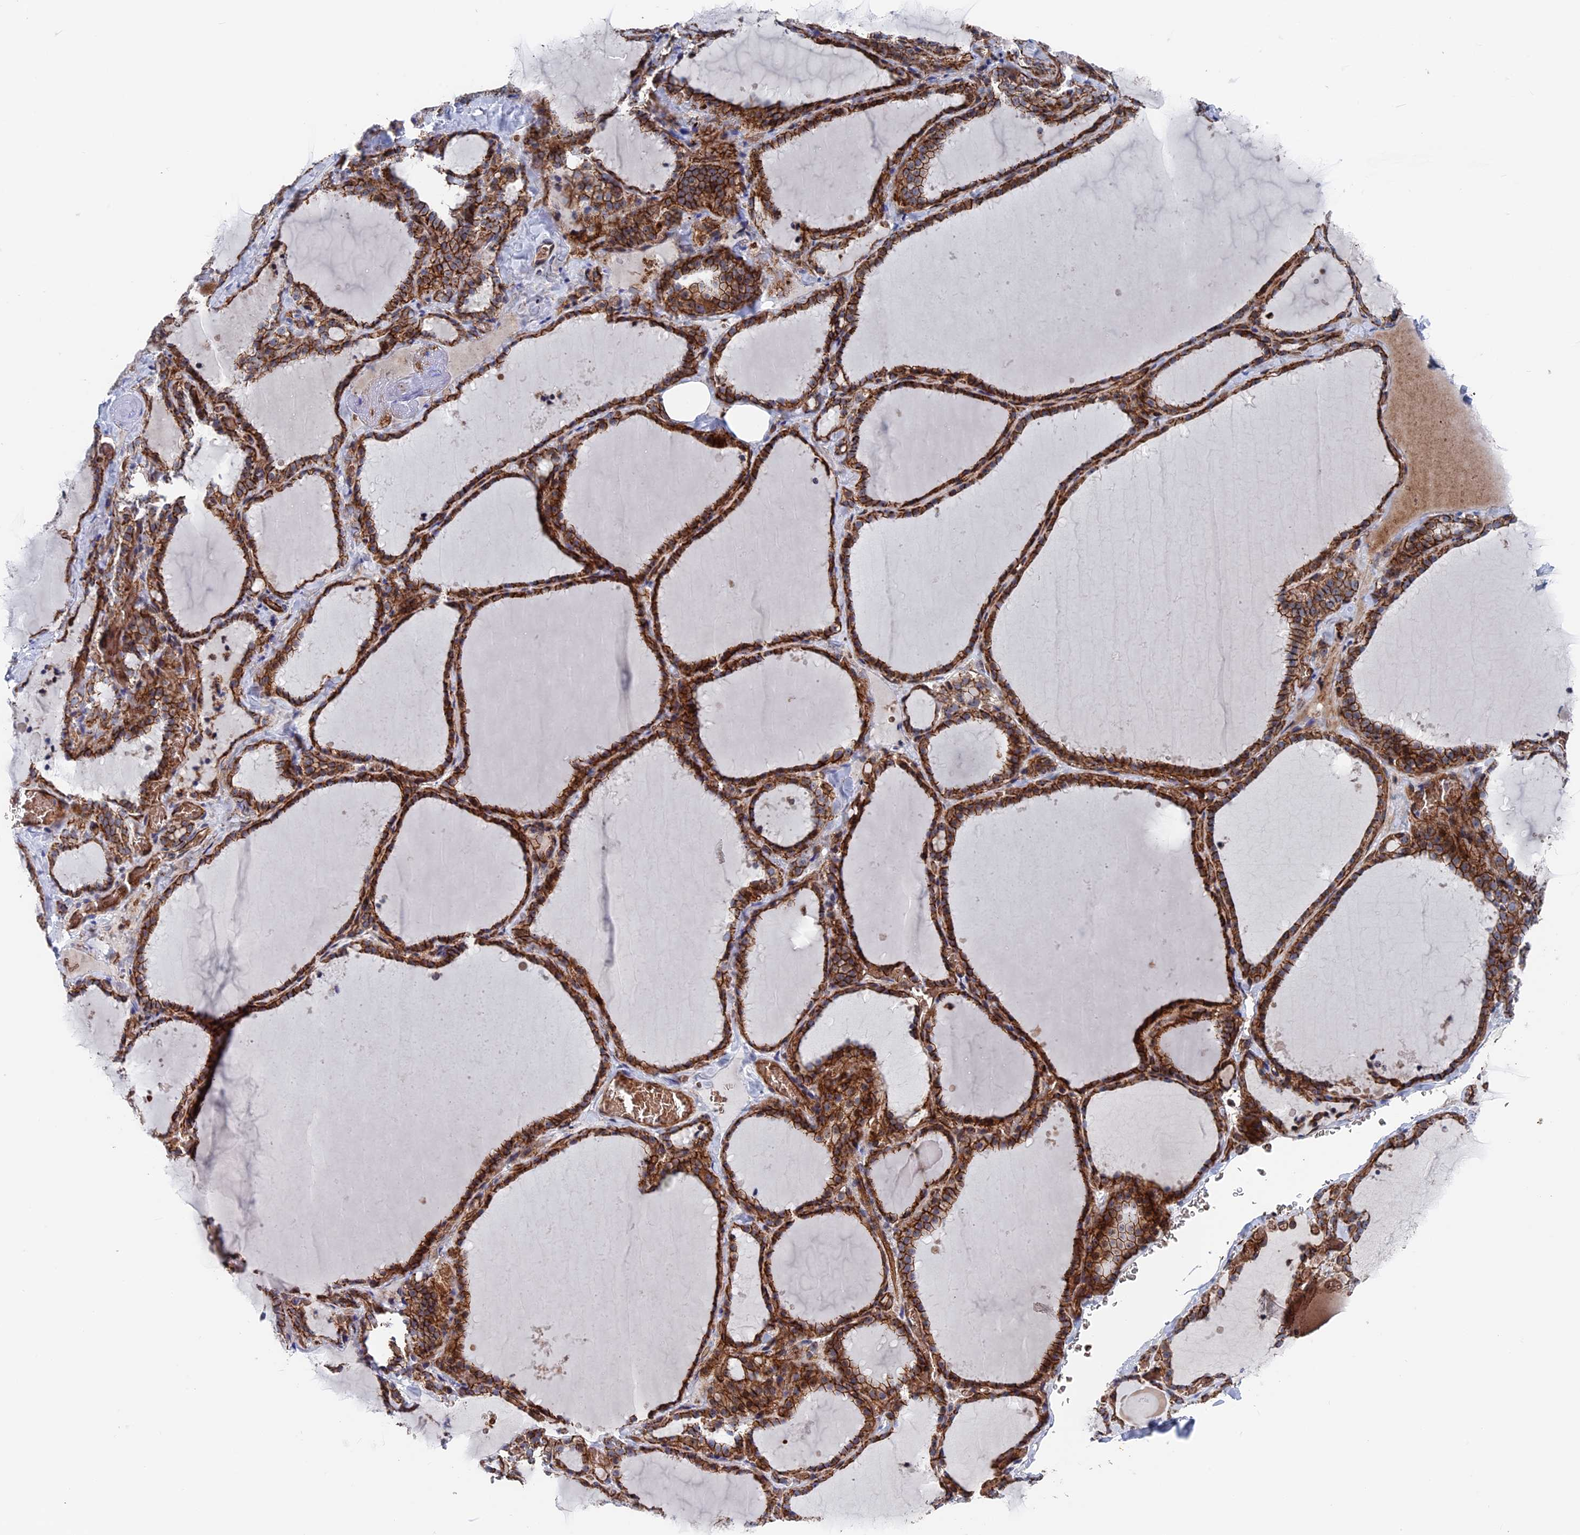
{"staining": {"intensity": "strong", "quantity": ">75%", "location": "cytoplasmic/membranous"}, "tissue": "thyroid gland", "cell_type": "Glandular cells", "image_type": "normal", "snomed": [{"axis": "morphology", "description": "Normal tissue, NOS"}, {"axis": "topography", "description": "Thyroid gland"}], "caption": "A photomicrograph of human thyroid gland stained for a protein displays strong cytoplasmic/membranous brown staining in glandular cells.", "gene": "EXOSC9", "patient": {"sex": "female", "age": 22}}